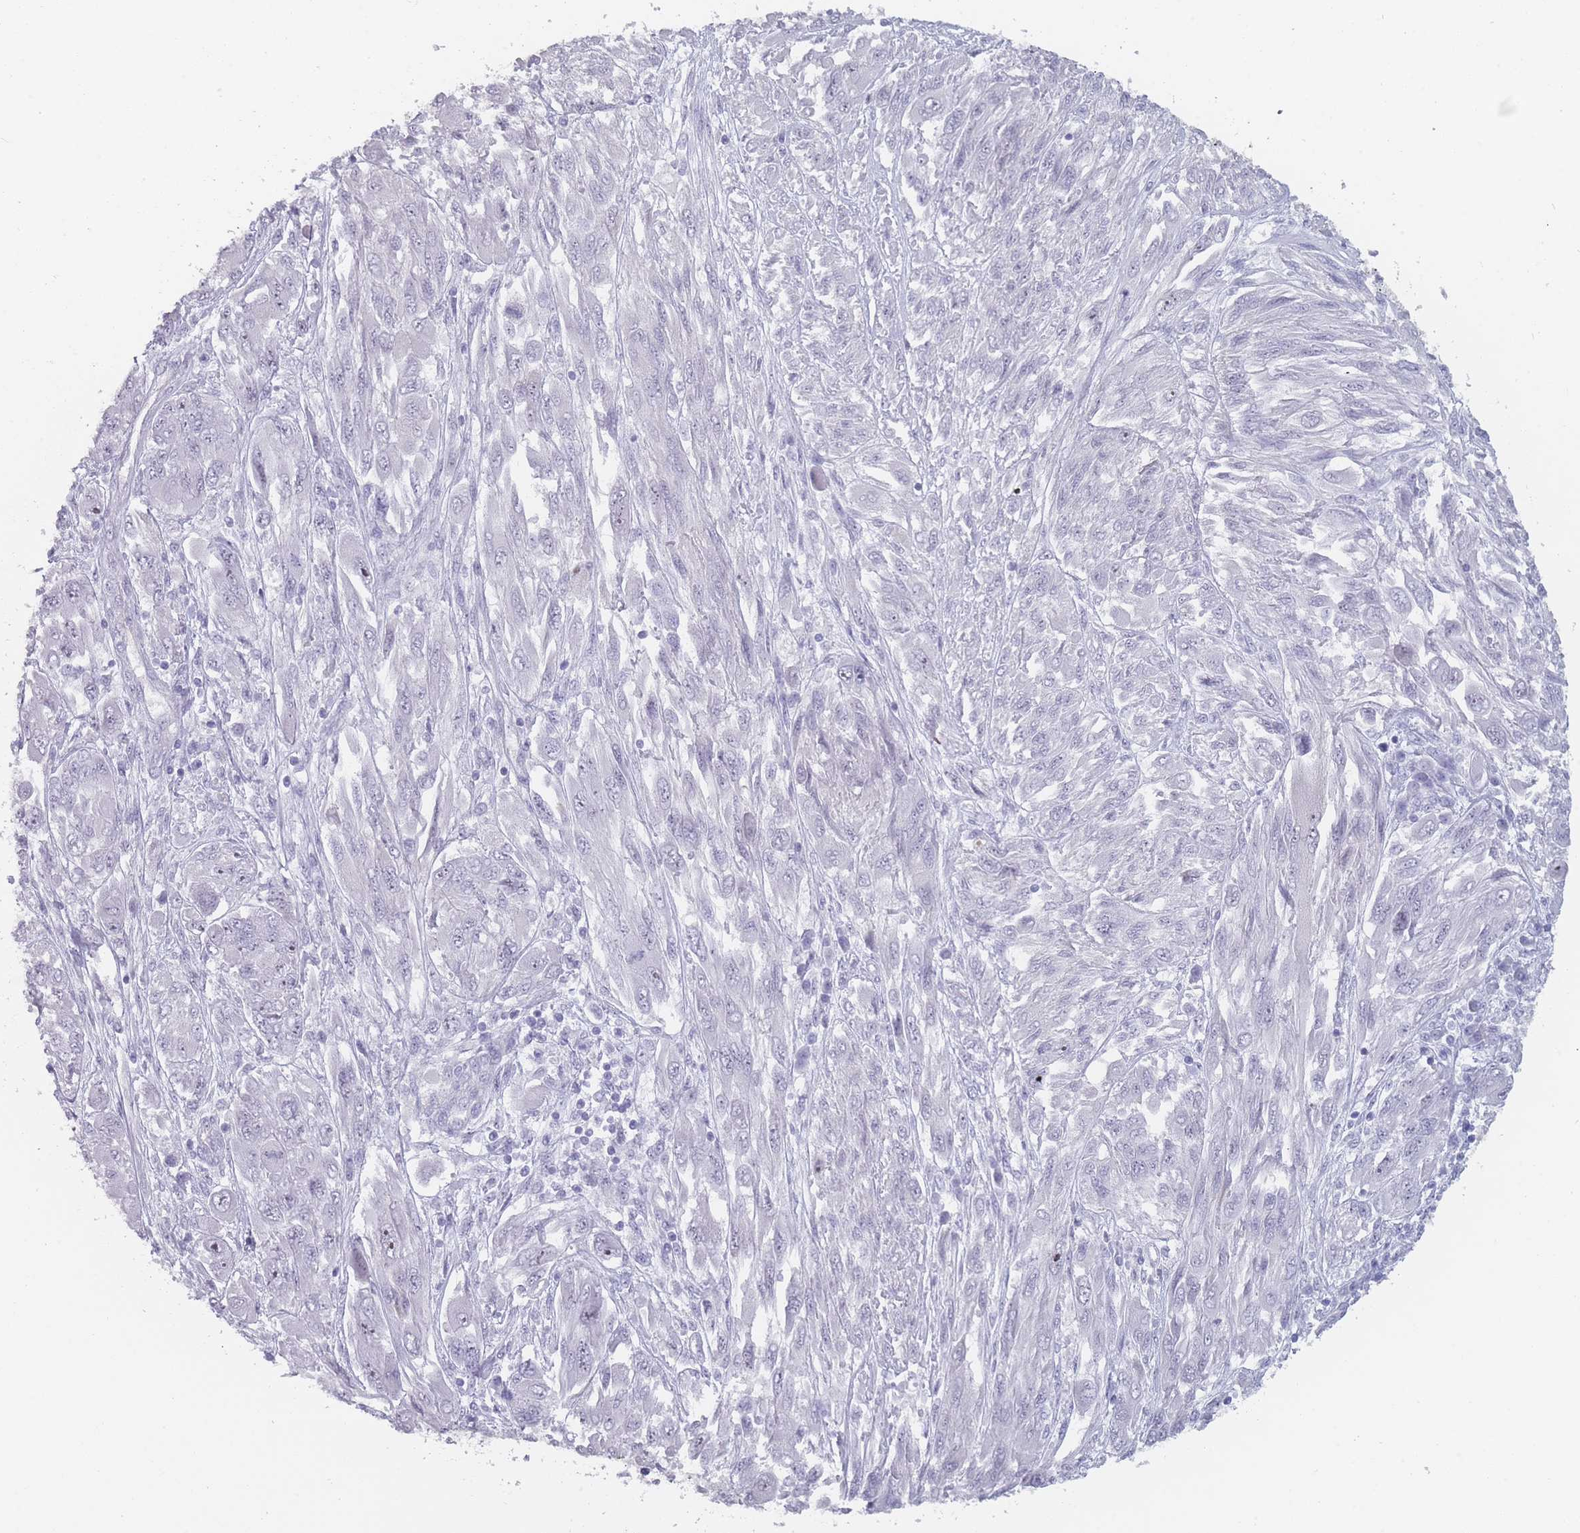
{"staining": {"intensity": "negative", "quantity": "none", "location": "none"}, "tissue": "melanoma", "cell_type": "Tumor cells", "image_type": "cancer", "snomed": [{"axis": "morphology", "description": "Malignant melanoma, NOS"}, {"axis": "topography", "description": "Skin"}], "caption": "Immunohistochemical staining of human melanoma shows no significant staining in tumor cells.", "gene": "ROS1", "patient": {"sex": "female", "age": 91}}